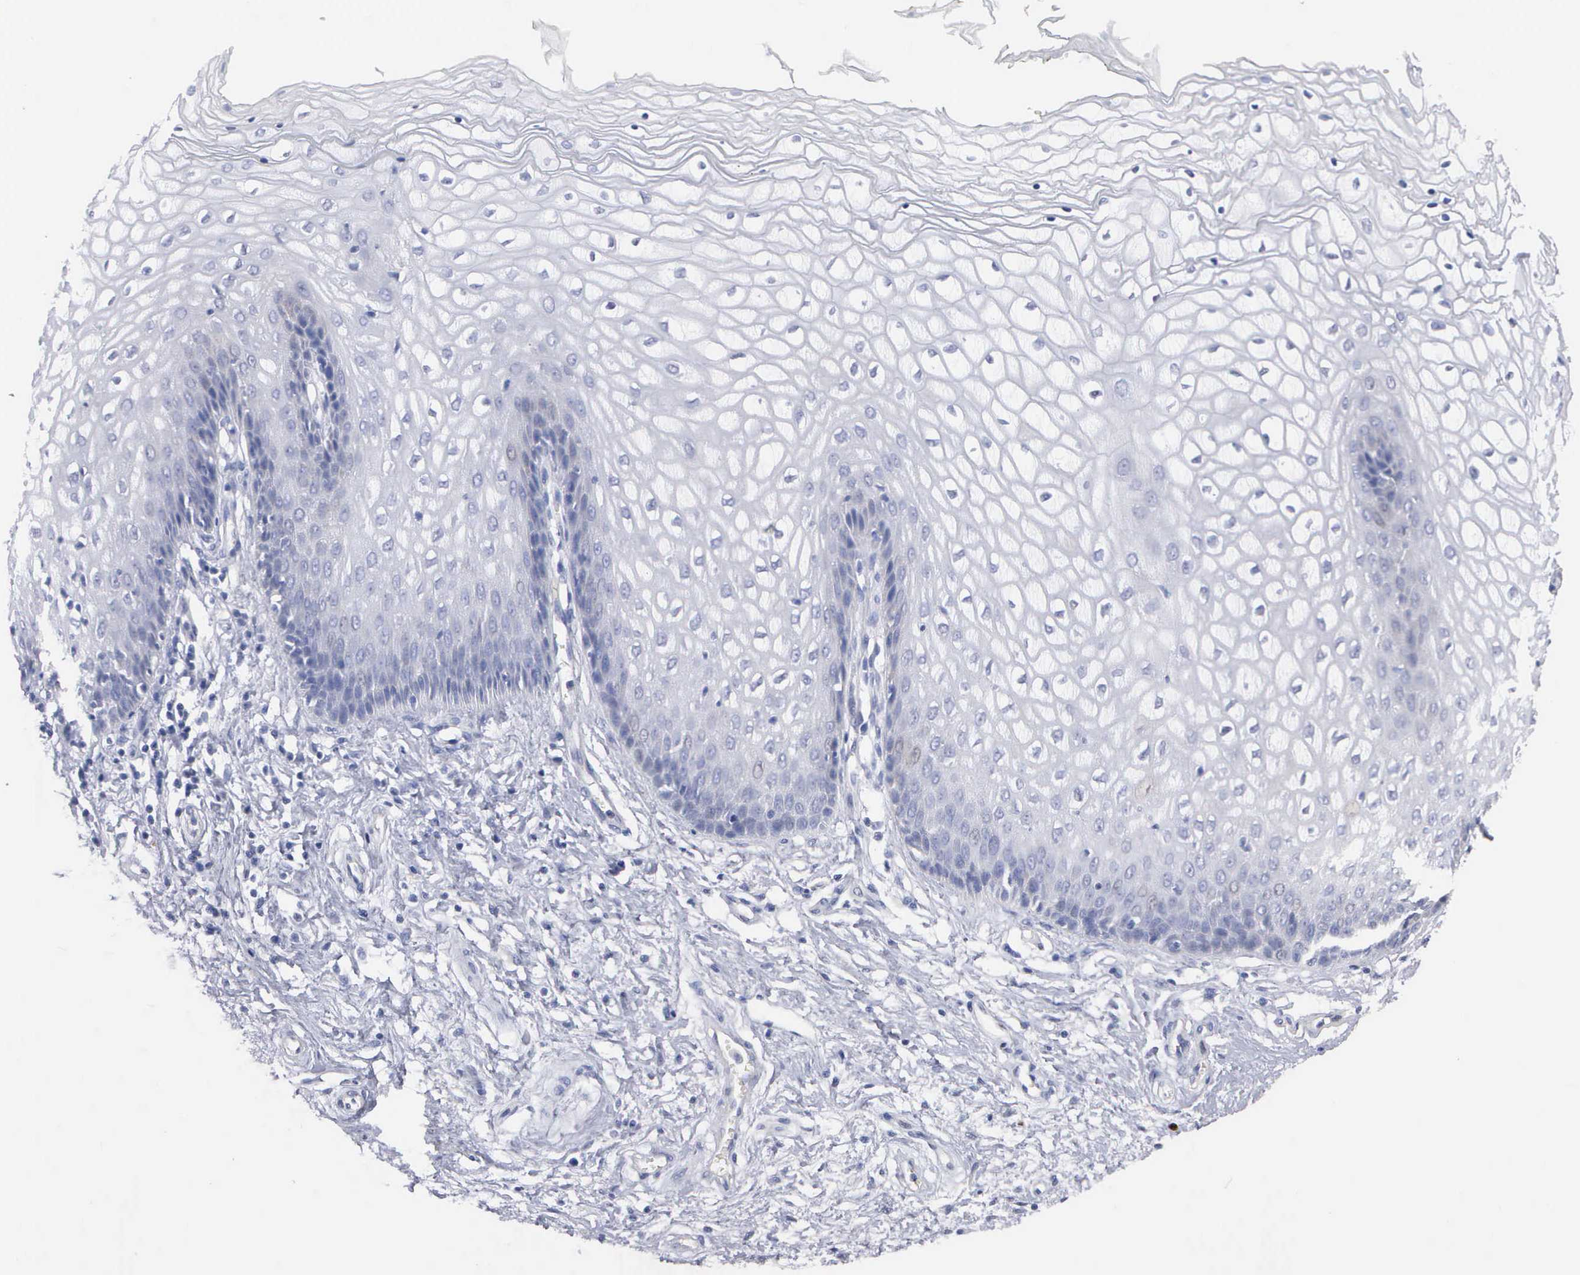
{"staining": {"intensity": "negative", "quantity": "none", "location": "none"}, "tissue": "vagina", "cell_type": "Squamous epithelial cells", "image_type": "normal", "snomed": [{"axis": "morphology", "description": "Normal tissue, NOS"}, {"axis": "topography", "description": "Vagina"}], "caption": "IHC image of unremarkable vagina stained for a protein (brown), which reveals no positivity in squamous epithelial cells.", "gene": "ELFN2", "patient": {"sex": "female", "age": 34}}